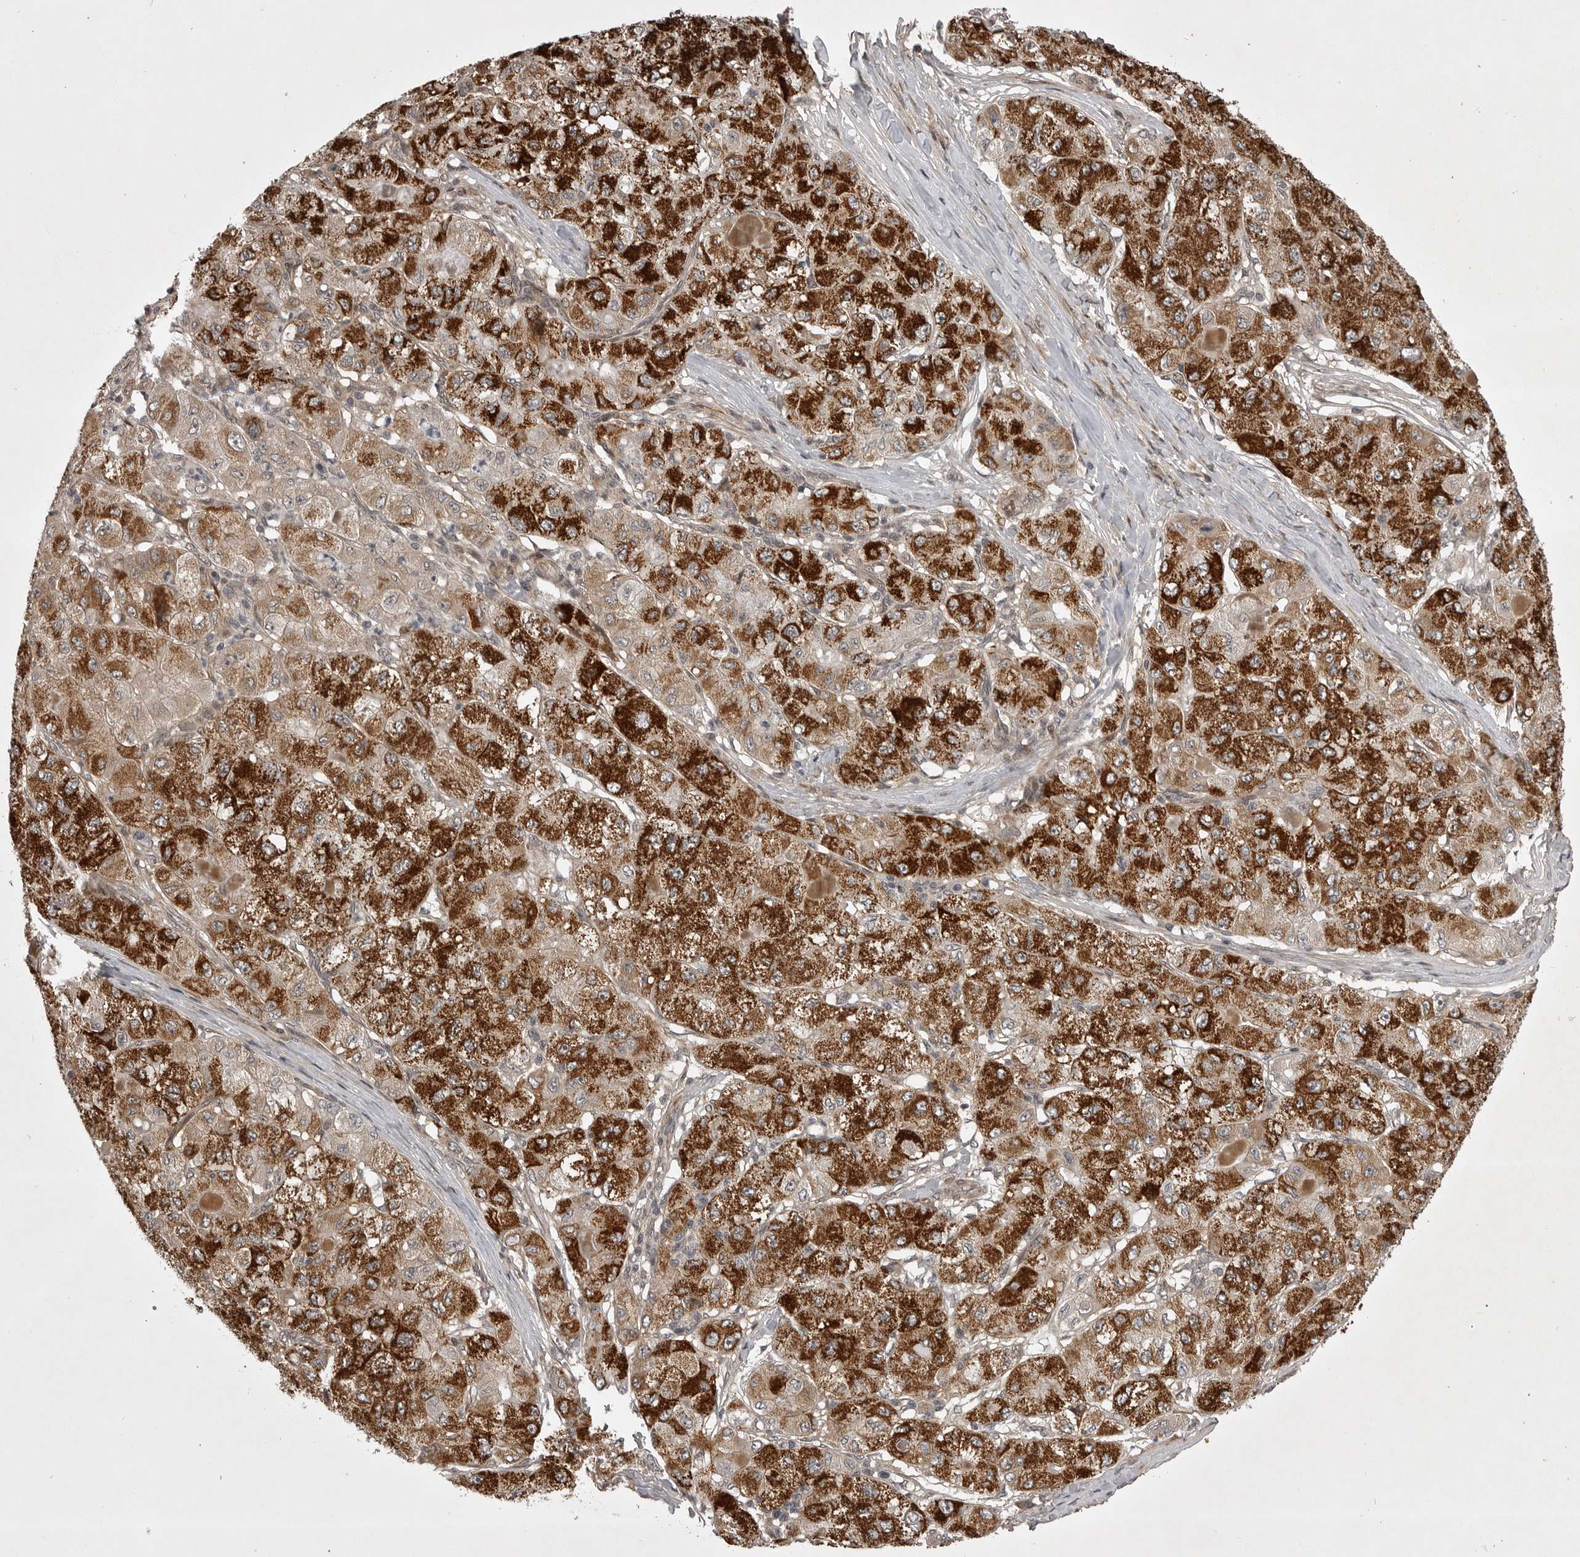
{"staining": {"intensity": "strong", "quantity": ">75%", "location": "cytoplasmic/membranous"}, "tissue": "liver cancer", "cell_type": "Tumor cells", "image_type": "cancer", "snomed": [{"axis": "morphology", "description": "Carcinoma, Hepatocellular, NOS"}, {"axis": "topography", "description": "Liver"}], "caption": "A photomicrograph of human hepatocellular carcinoma (liver) stained for a protein demonstrates strong cytoplasmic/membranous brown staining in tumor cells. The staining was performed using DAB (3,3'-diaminobenzidine), with brown indicating positive protein expression. Nuclei are stained blue with hematoxylin.", "gene": "SNX16", "patient": {"sex": "male", "age": 80}}